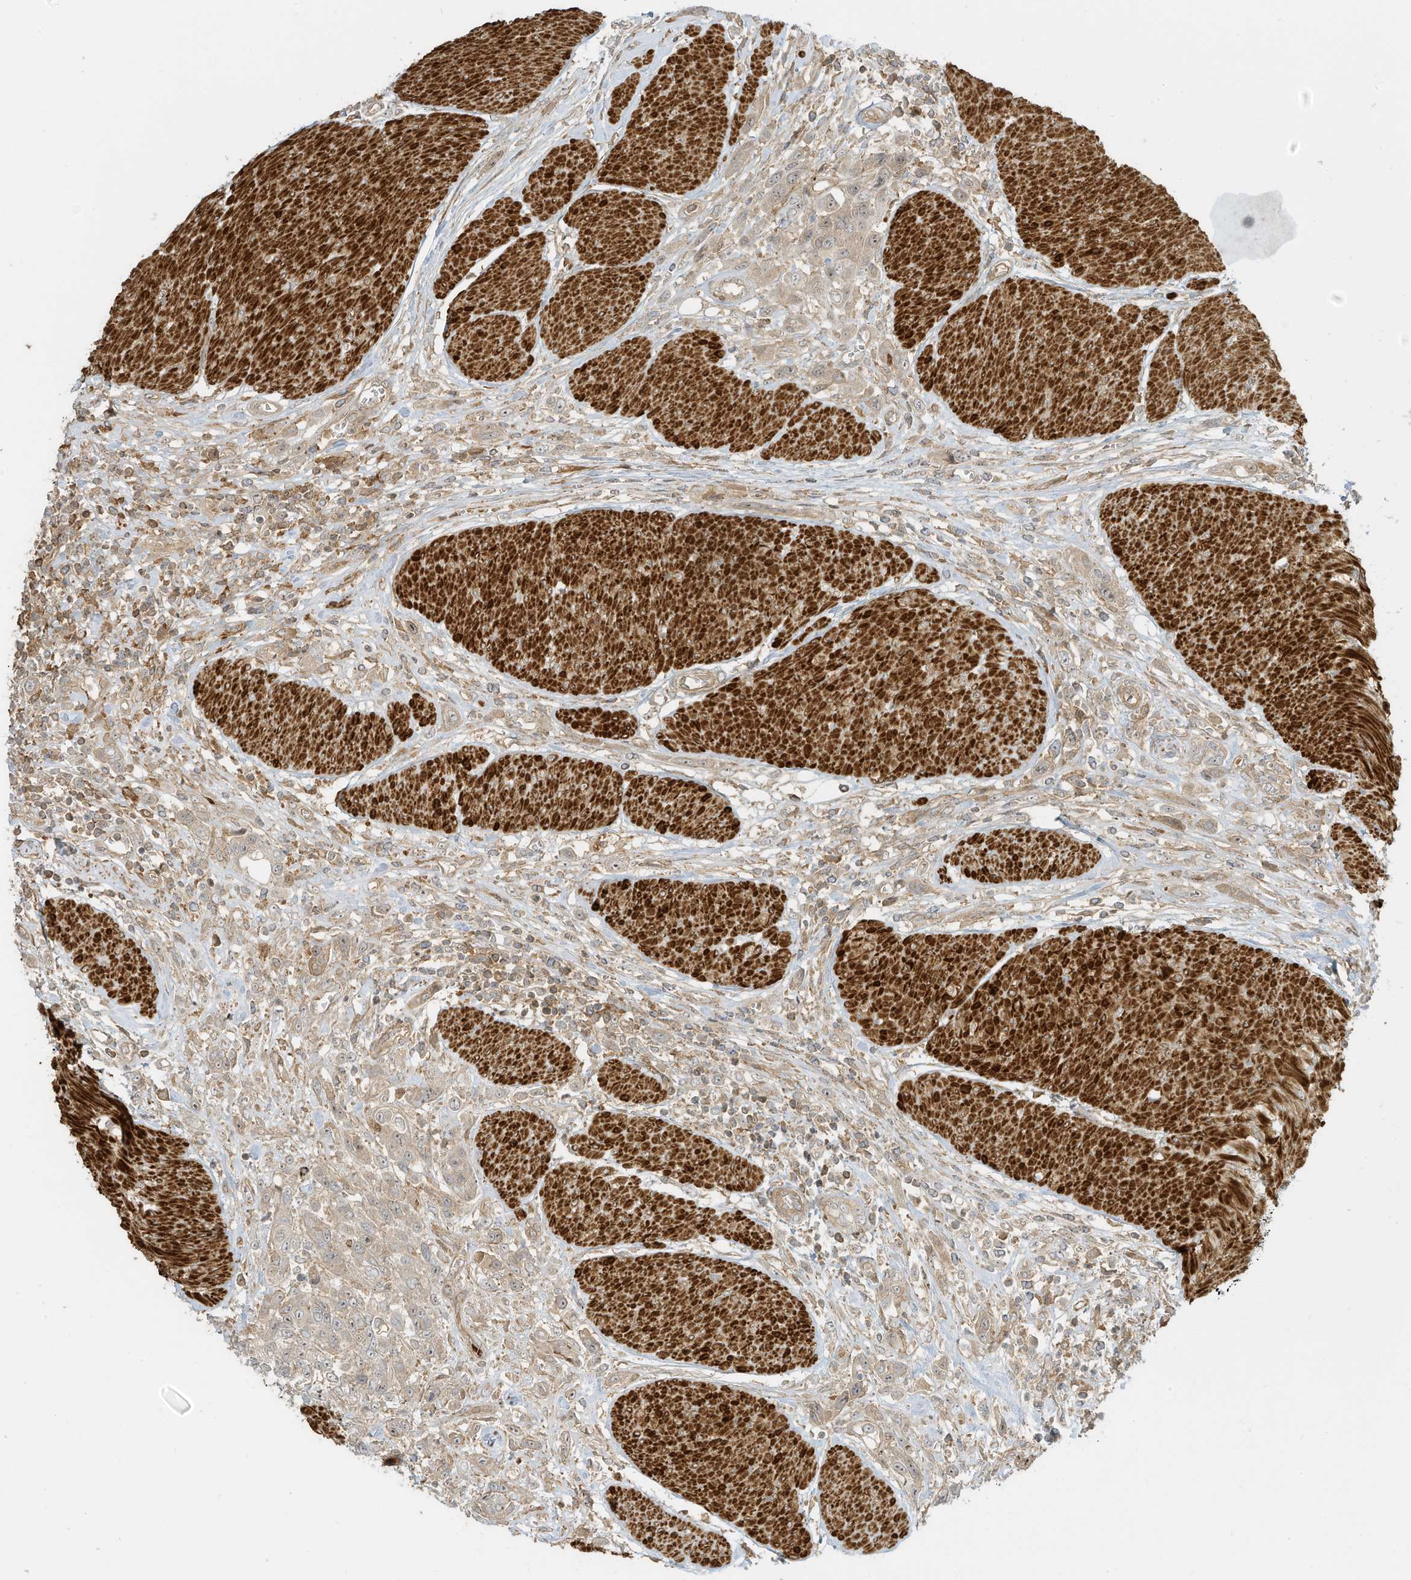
{"staining": {"intensity": "weak", "quantity": "<25%", "location": "cytoplasmic/membranous"}, "tissue": "urothelial cancer", "cell_type": "Tumor cells", "image_type": "cancer", "snomed": [{"axis": "morphology", "description": "Urothelial carcinoma, High grade"}, {"axis": "topography", "description": "Urinary bladder"}], "caption": "This is a image of IHC staining of urothelial carcinoma (high-grade), which shows no staining in tumor cells. The staining is performed using DAB brown chromogen with nuclei counter-stained in using hematoxylin.", "gene": "ENTR1", "patient": {"sex": "male", "age": 50}}